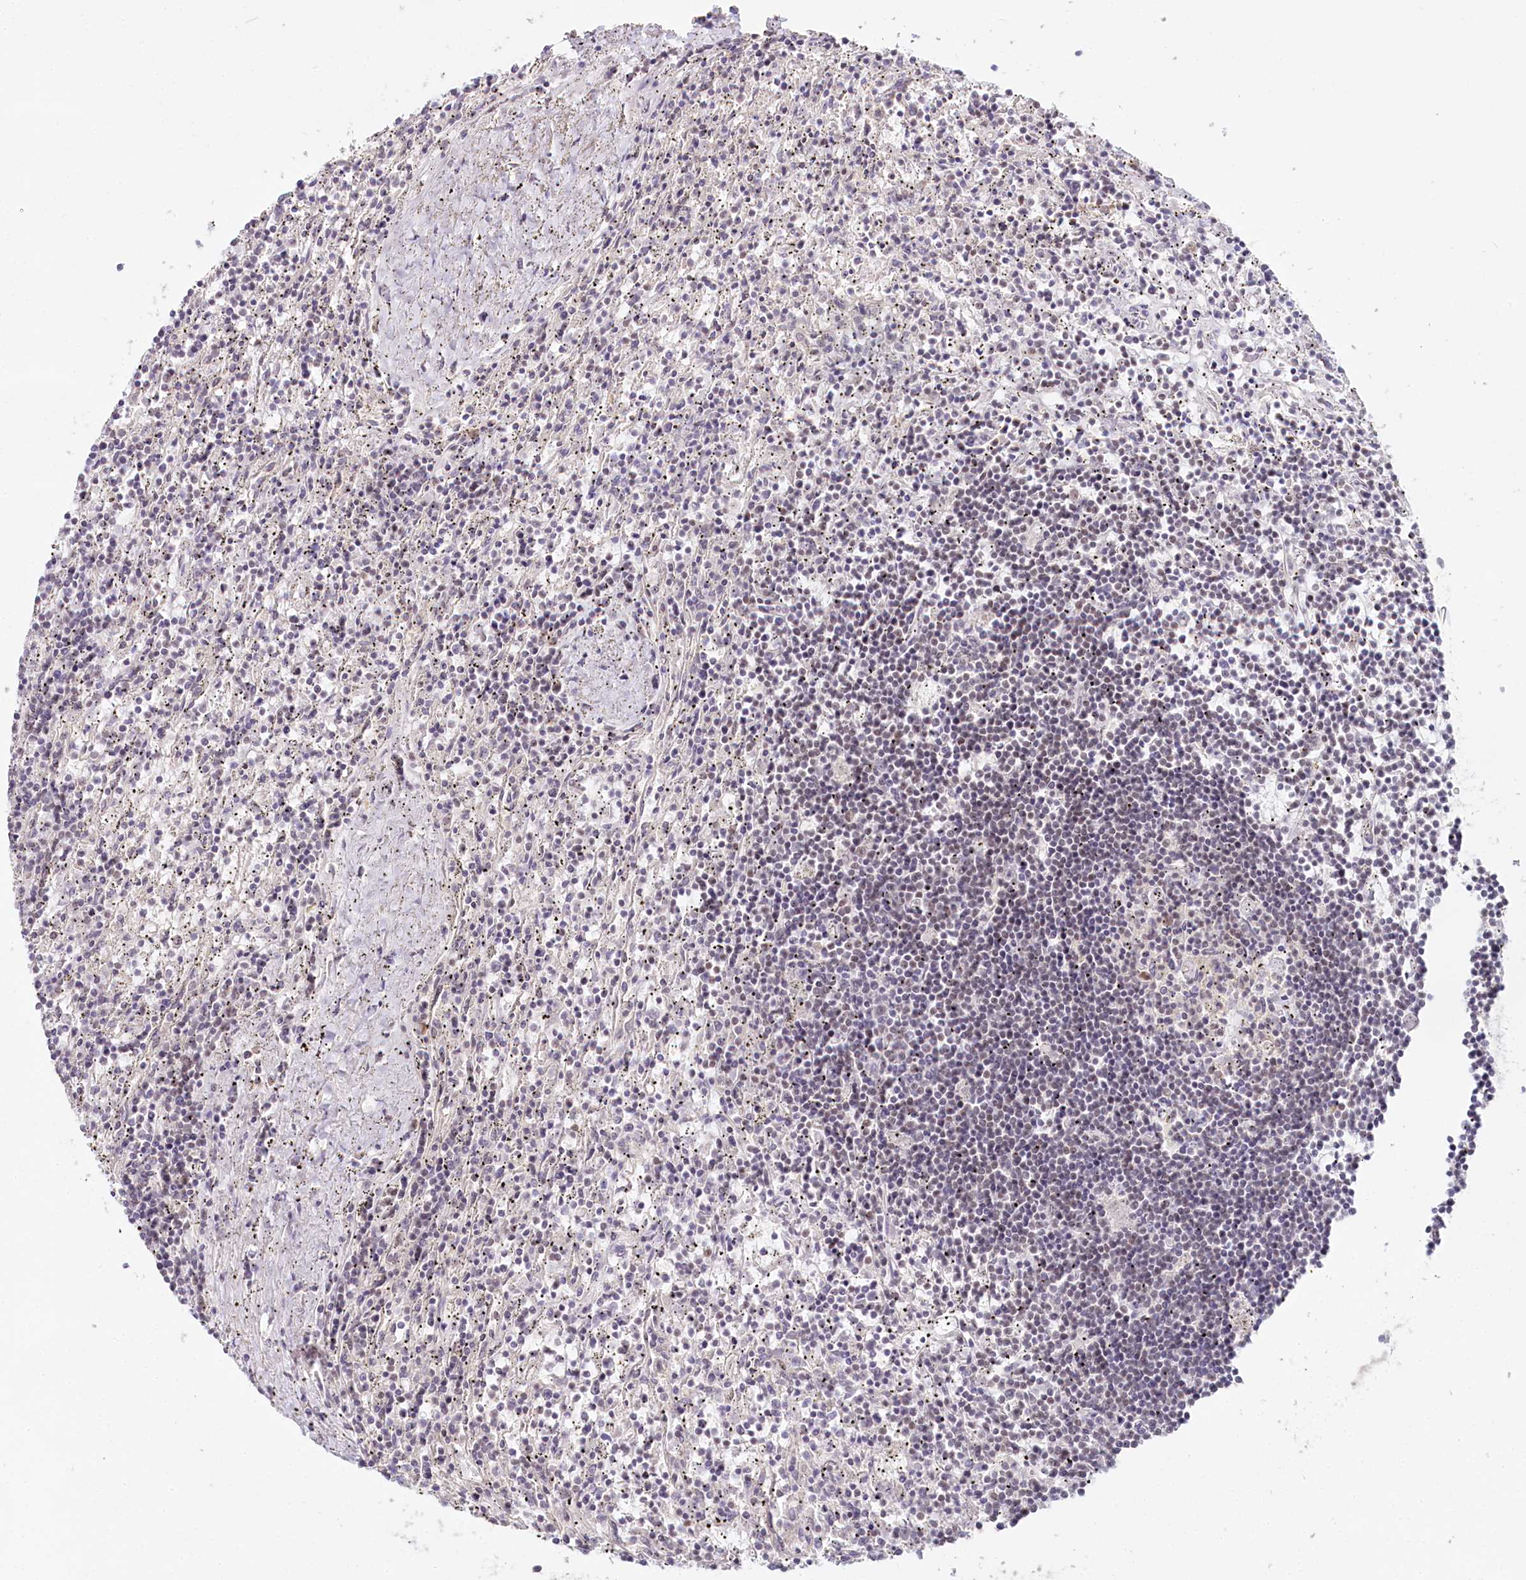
{"staining": {"intensity": "negative", "quantity": "none", "location": "none"}, "tissue": "lymphoma", "cell_type": "Tumor cells", "image_type": "cancer", "snomed": [{"axis": "morphology", "description": "Malignant lymphoma, non-Hodgkin's type, Low grade"}, {"axis": "topography", "description": "Spleen"}], "caption": "This photomicrograph is of lymphoma stained with immunohistochemistry (IHC) to label a protein in brown with the nuclei are counter-stained blue. There is no expression in tumor cells.", "gene": "AMTN", "patient": {"sex": "male", "age": 76}}